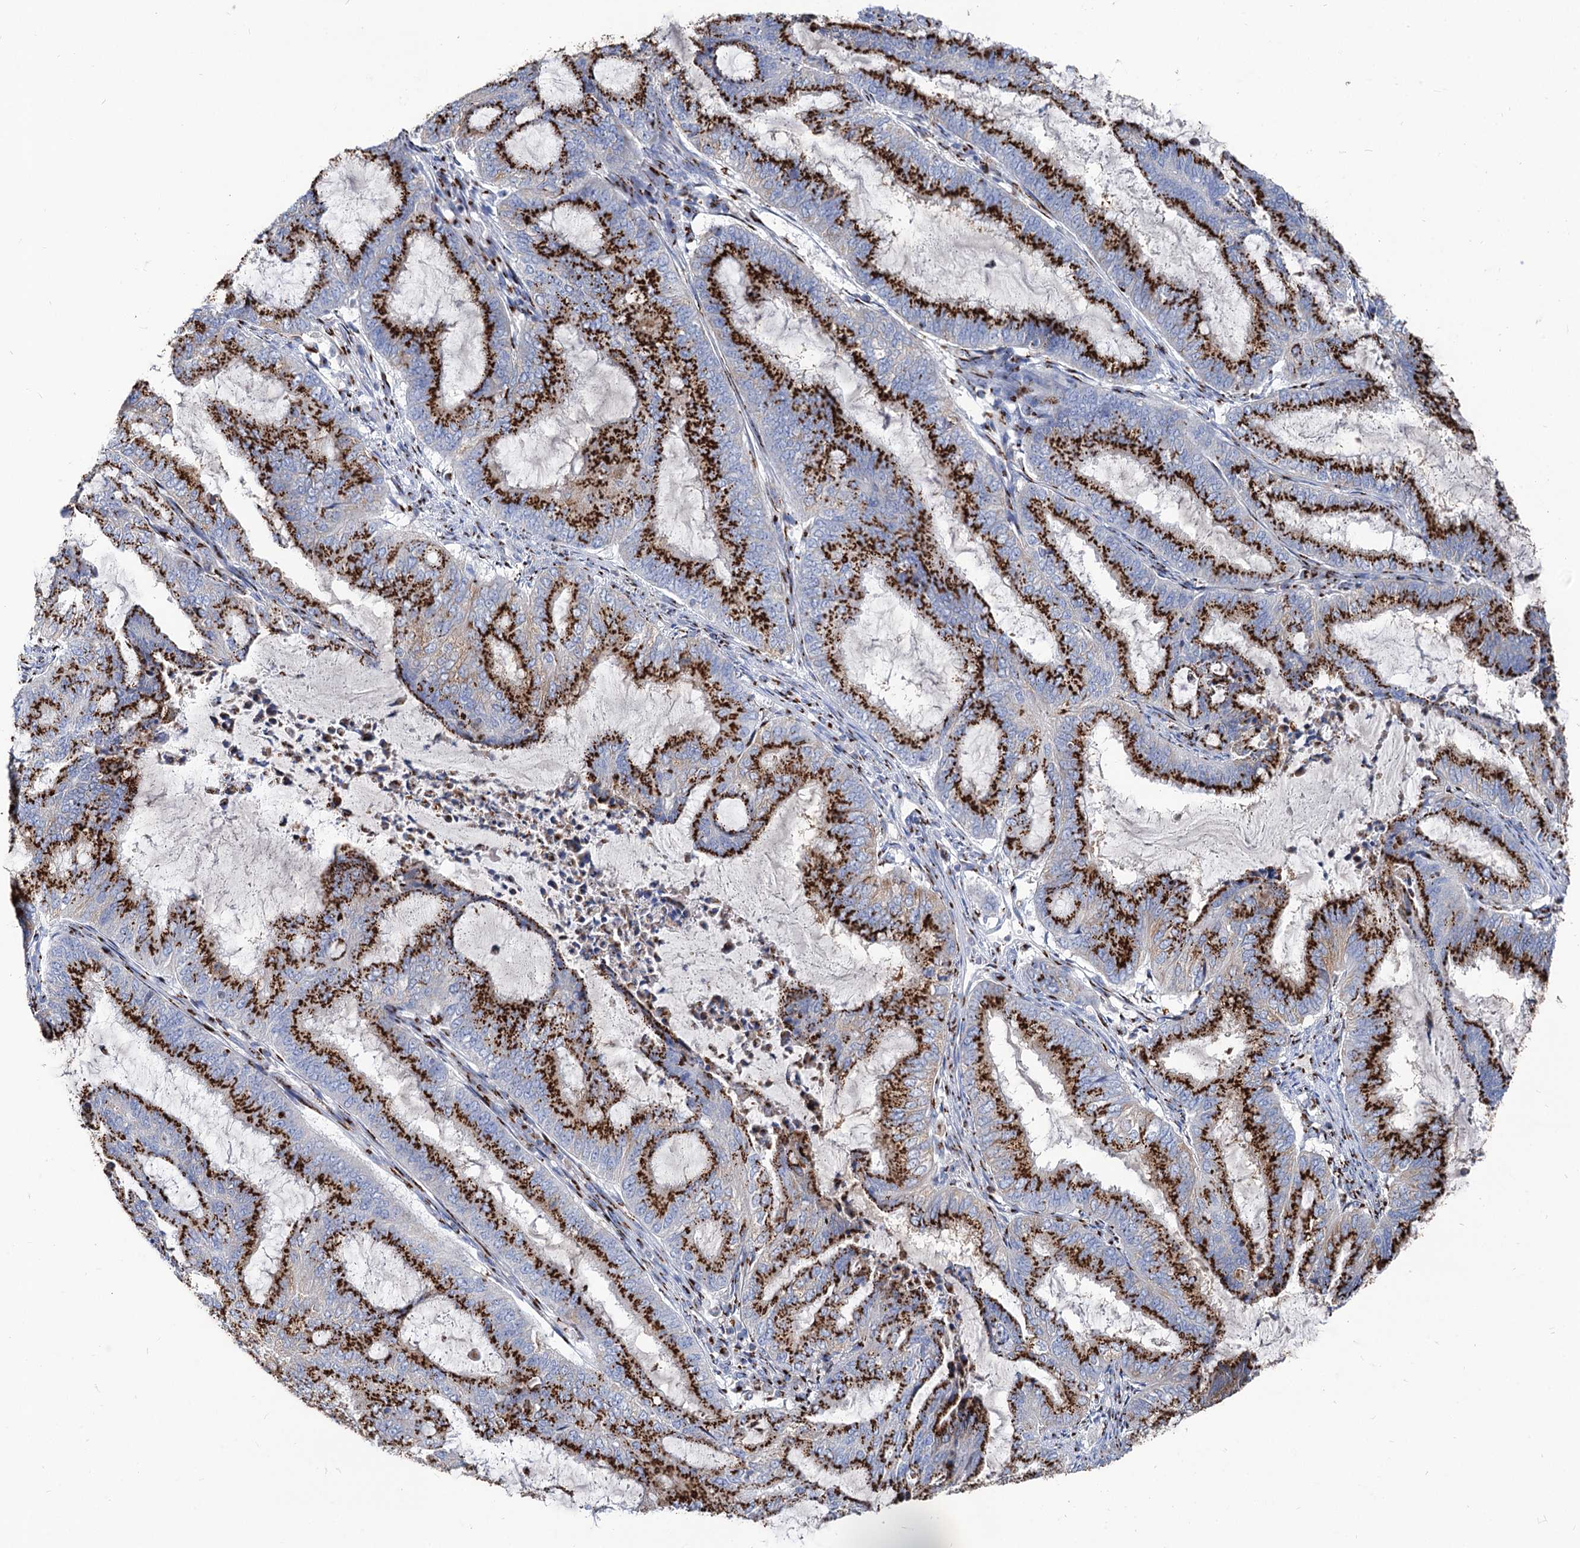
{"staining": {"intensity": "strong", "quantity": ">75%", "location": "cytoplasmic/membranous"}, "tissue": "endometrial cancer", "cell_type": "Tumor cells", "image_type": "cancer", "snomed": [{"axis": "morphology", "description": "Adenocarcinoma, NOS"}, {"axis": "topography", "description": "Endometrium"}], "caption": "Immunohistochemical staining of adenocarcinoma (endometrial) displays high levels of strong cytoplasmic/membranous protein staining in about >75% of tumor cells.", "gene": "TM9SF3", "patient": {"sex": "female", "age": 51}}